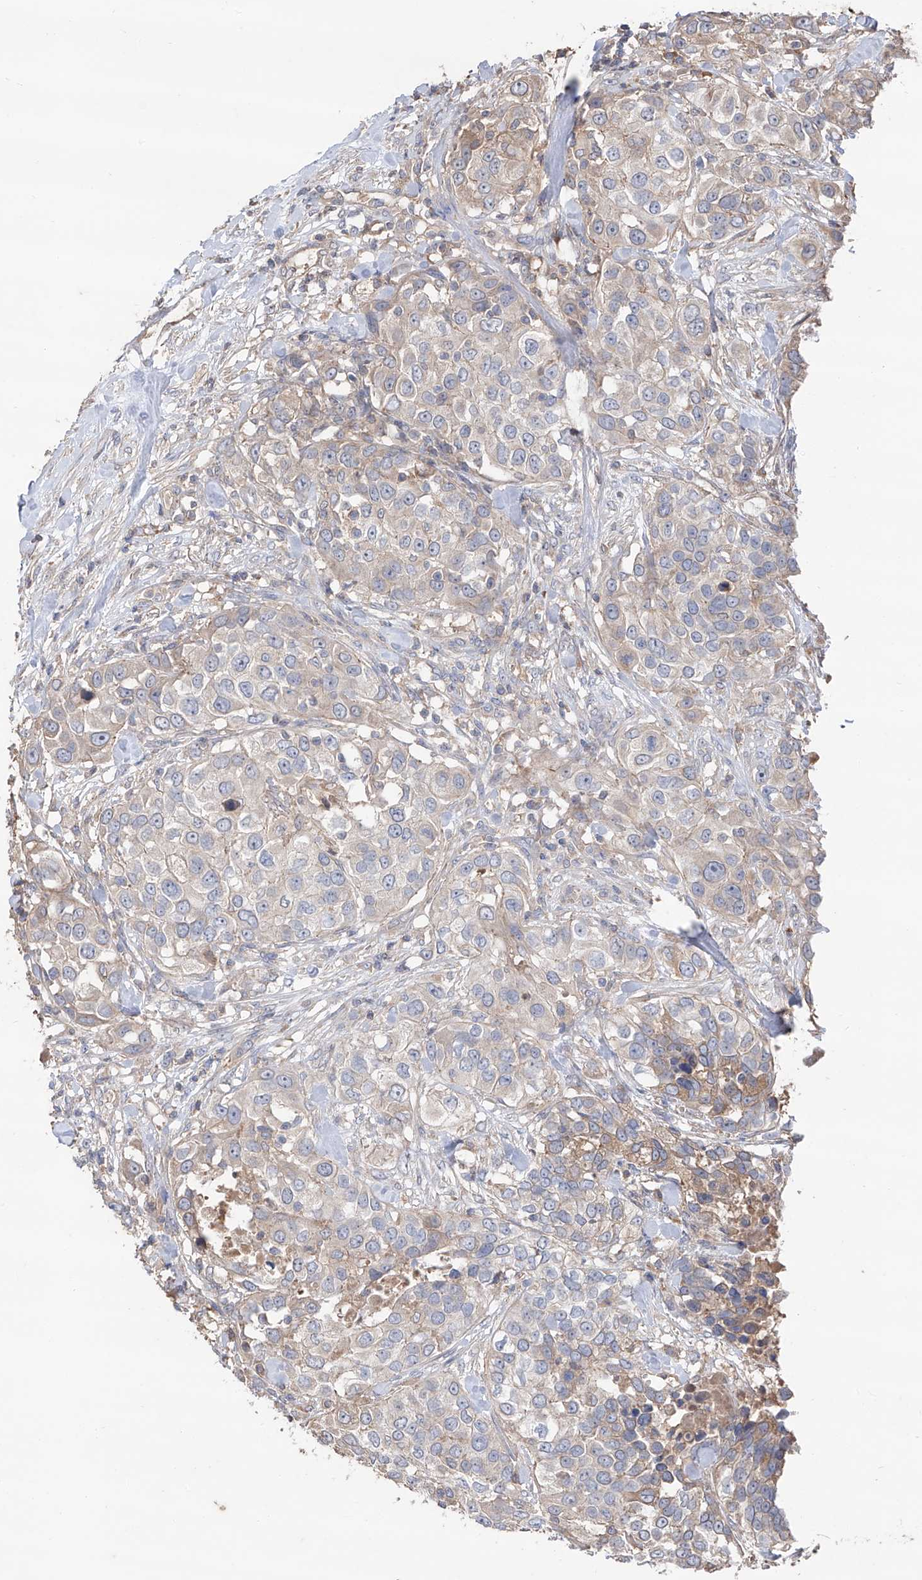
{"staining": {"intensity": "weak", "quantity": "<25%", "location": "cytoplasmic/membranous"}, "tissue": "urothelial cancer", "cell_type": "Tumor cells", "image_type": "cancer", "snomed": [{"axis": "morphology", "description": "Urothelial carcinoma, High grade"}, {"axis": "topography", "description": "Urinary bladder"}], "caption": "A micrograph of human high-grade urothelial carcinoma is negative for staining in tumor cells.", "gene": "EDN1", "patient": {"sex": "female", "age": 80}}